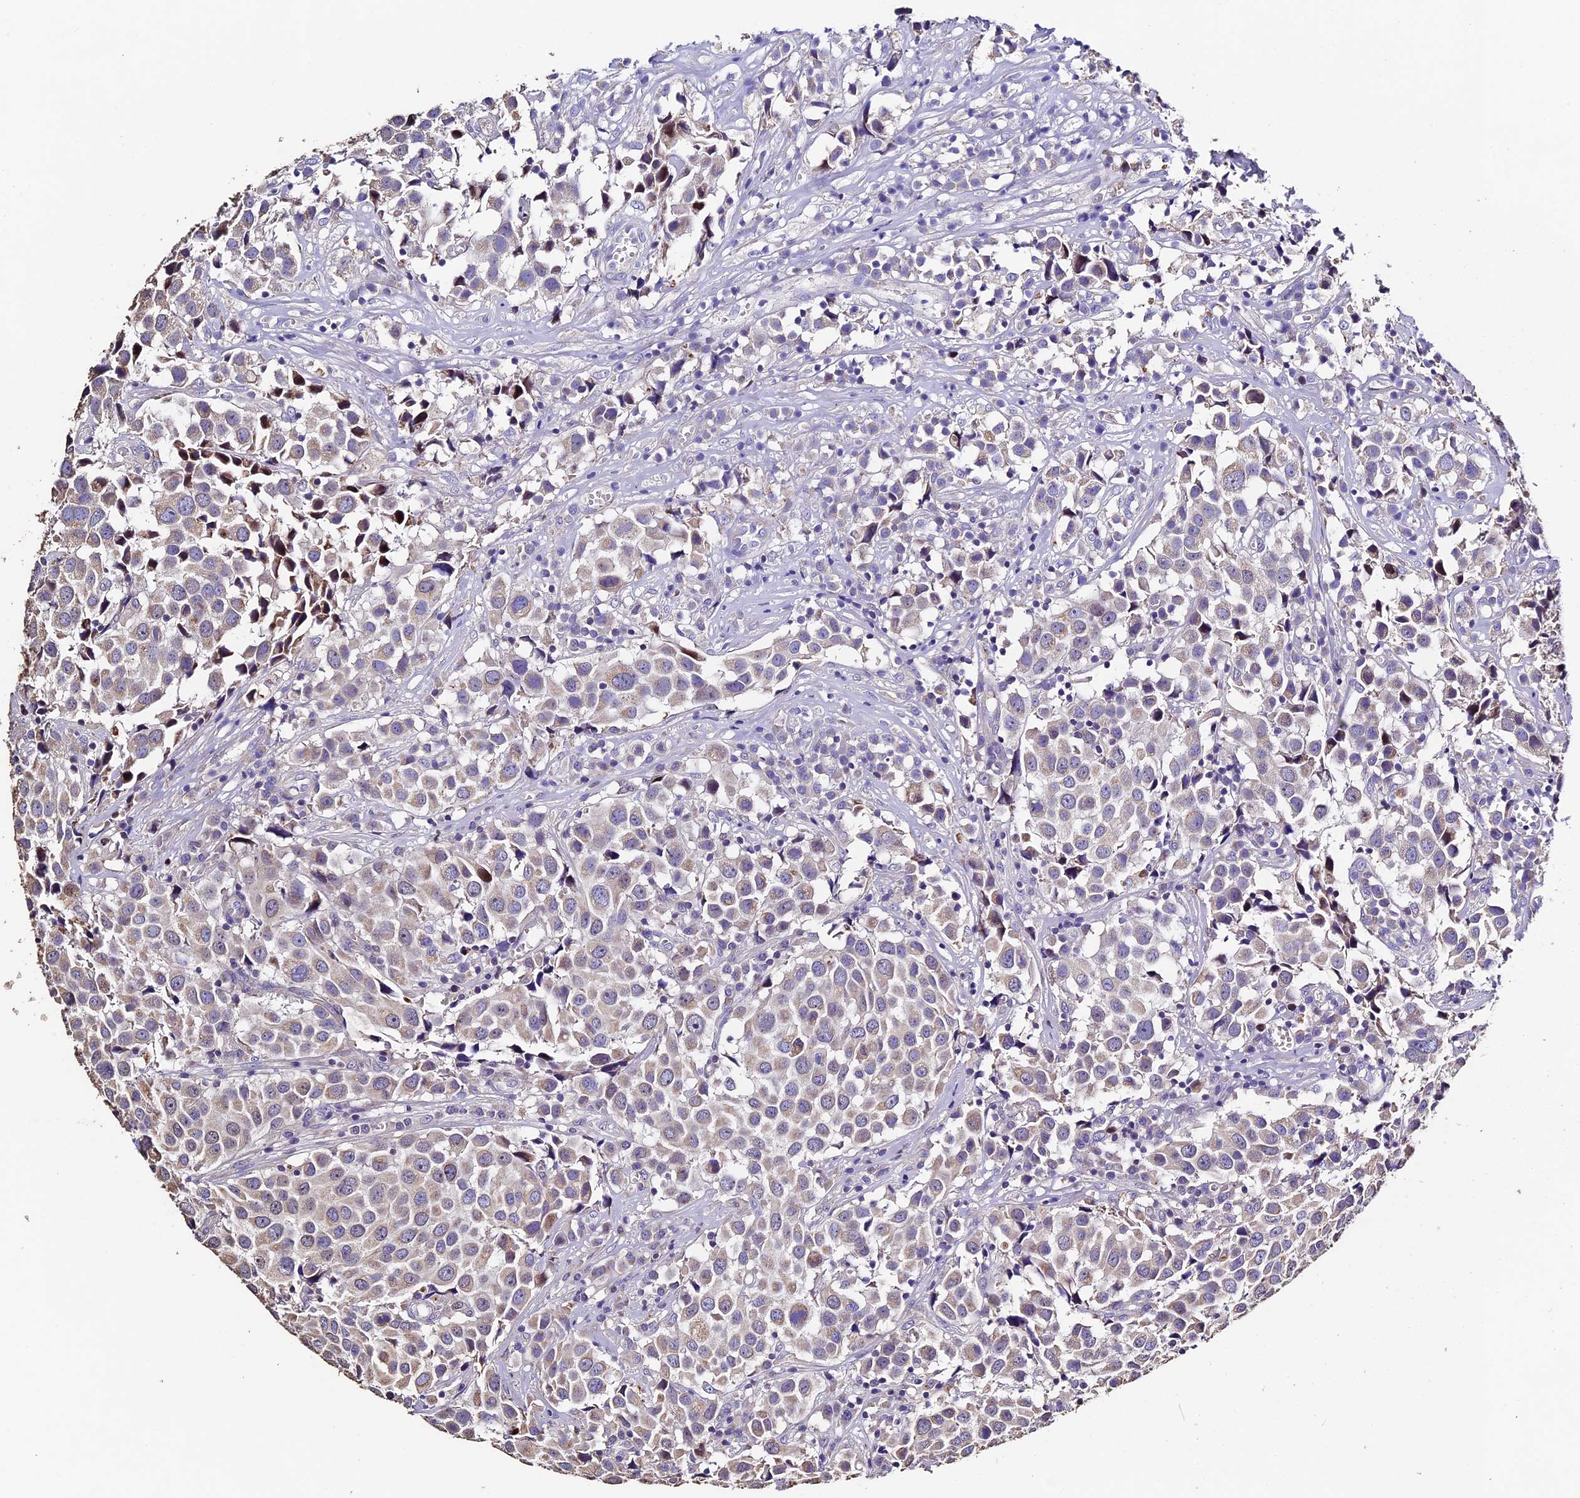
{"staining": {"intensity": "weak", "quantity": "25%-75%", "location": "cytoplasmic/membranous"}, "tissue": "urothelial cancer", "cell_type": "Tumor cells", "image_type": "cancer", "snomed": [{"axis": "morphology", "description": "Urothelial carcinoma, High grade"}, {"axis": "topography", "description": "Urinary bladder"}], "caption": "A brown stain shows weak cytoplasmic/membranous positivity of a protein in human urothelial cancer tumor cells.", "gene": "FBXW9", "patient": {"sex": "female", "age": 75}}